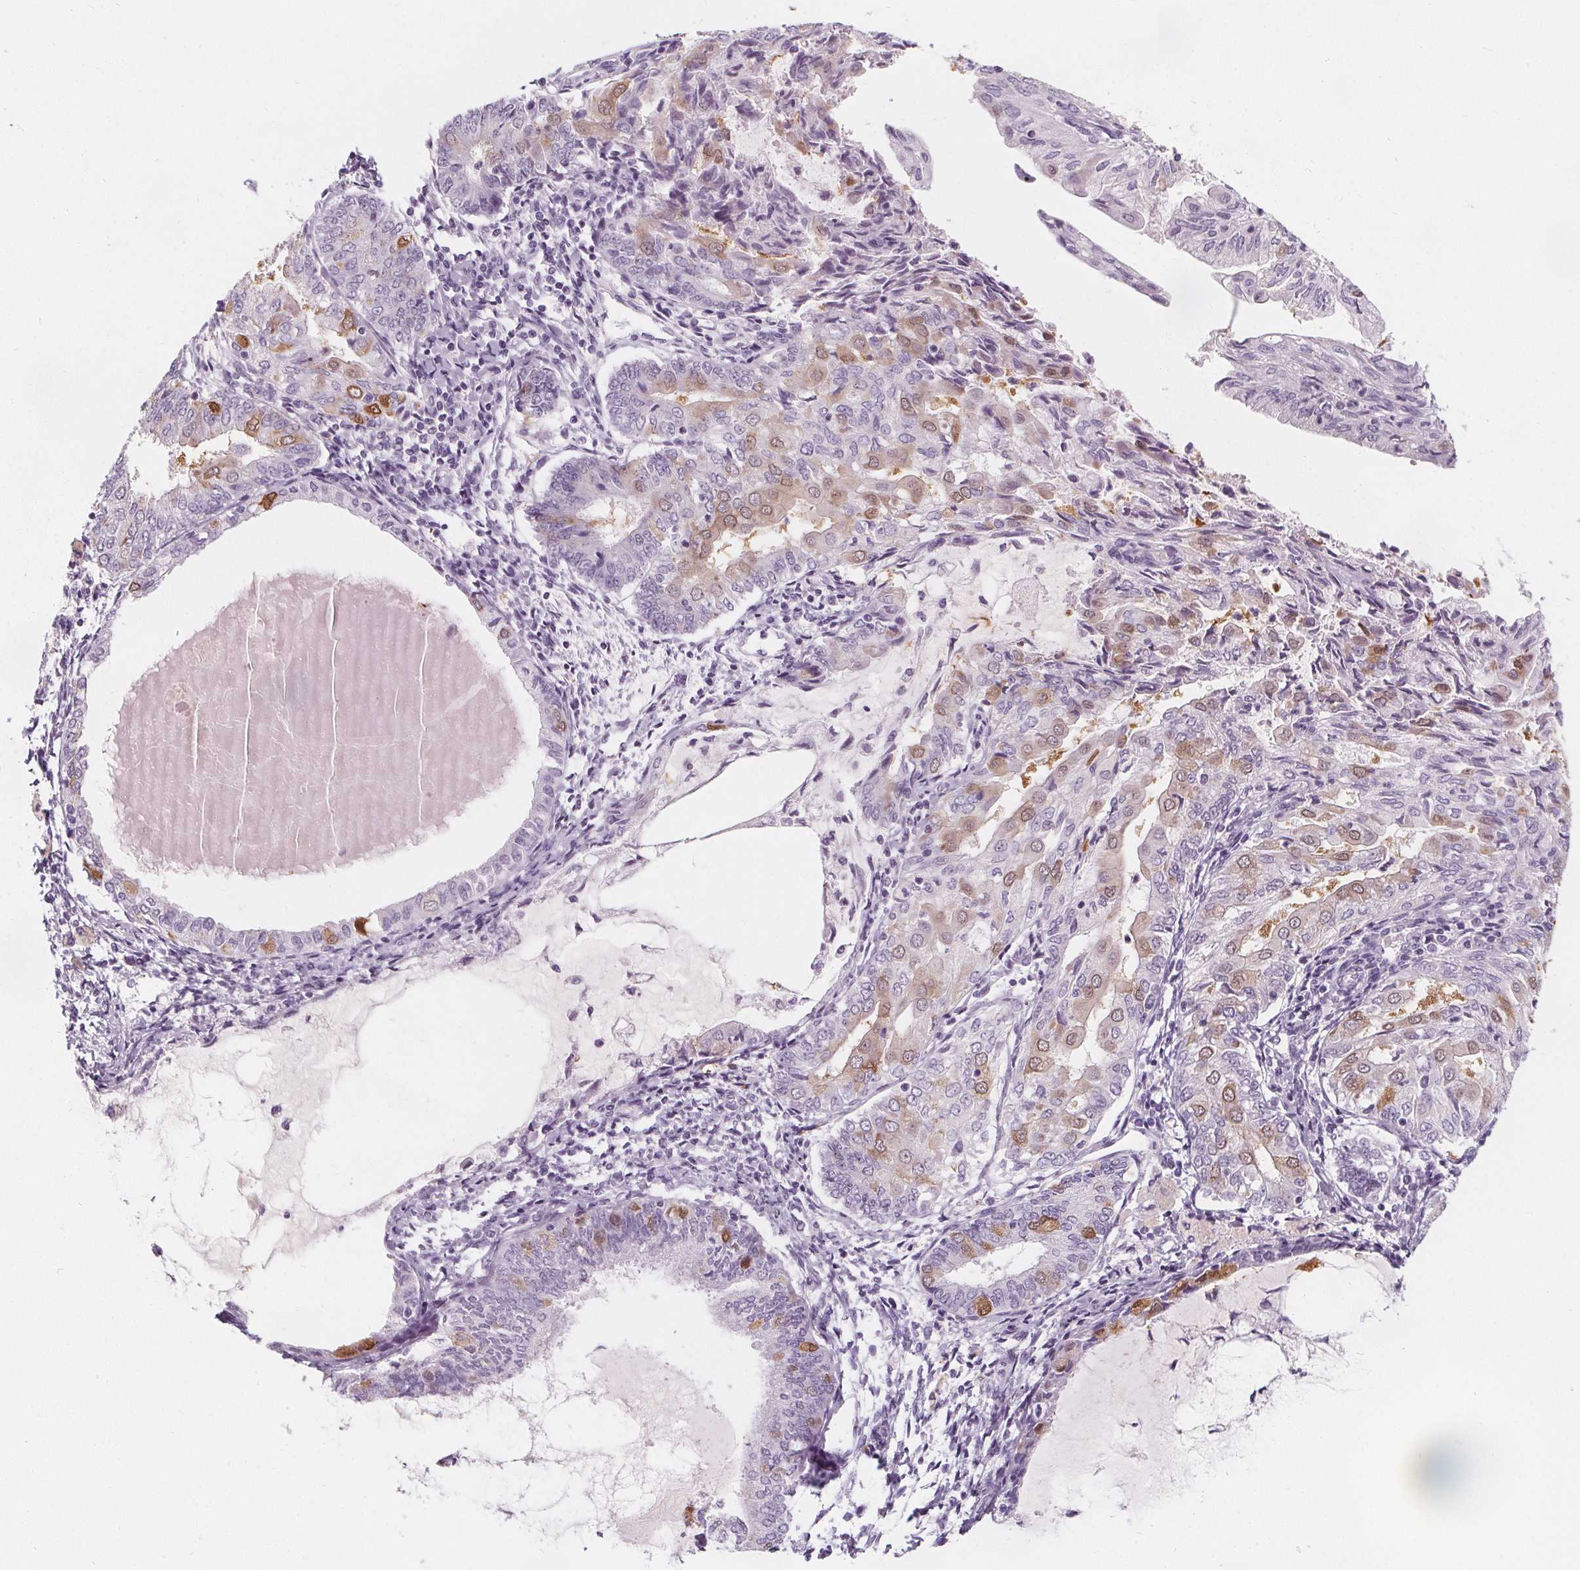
{"staining": {"intensity": "moderate", "quantity": "<25%", "location": "nuclear"}, "tissue": "endometrial cancer", "cell_type": "Tumor cells", "image_type": "cancer", "snomed": [{"axis": "morphology", "description": "Adenocarcinoma, NOS"}, {"axis": "topography", "description": "Endometrium"}], "caption": "A brown stain highlights moderate nuclear expression of a protein in endometrial adenocarcinoma tumor cells.", "gene": "DBX2", "patient": {"sex": "female", "age": 68}}